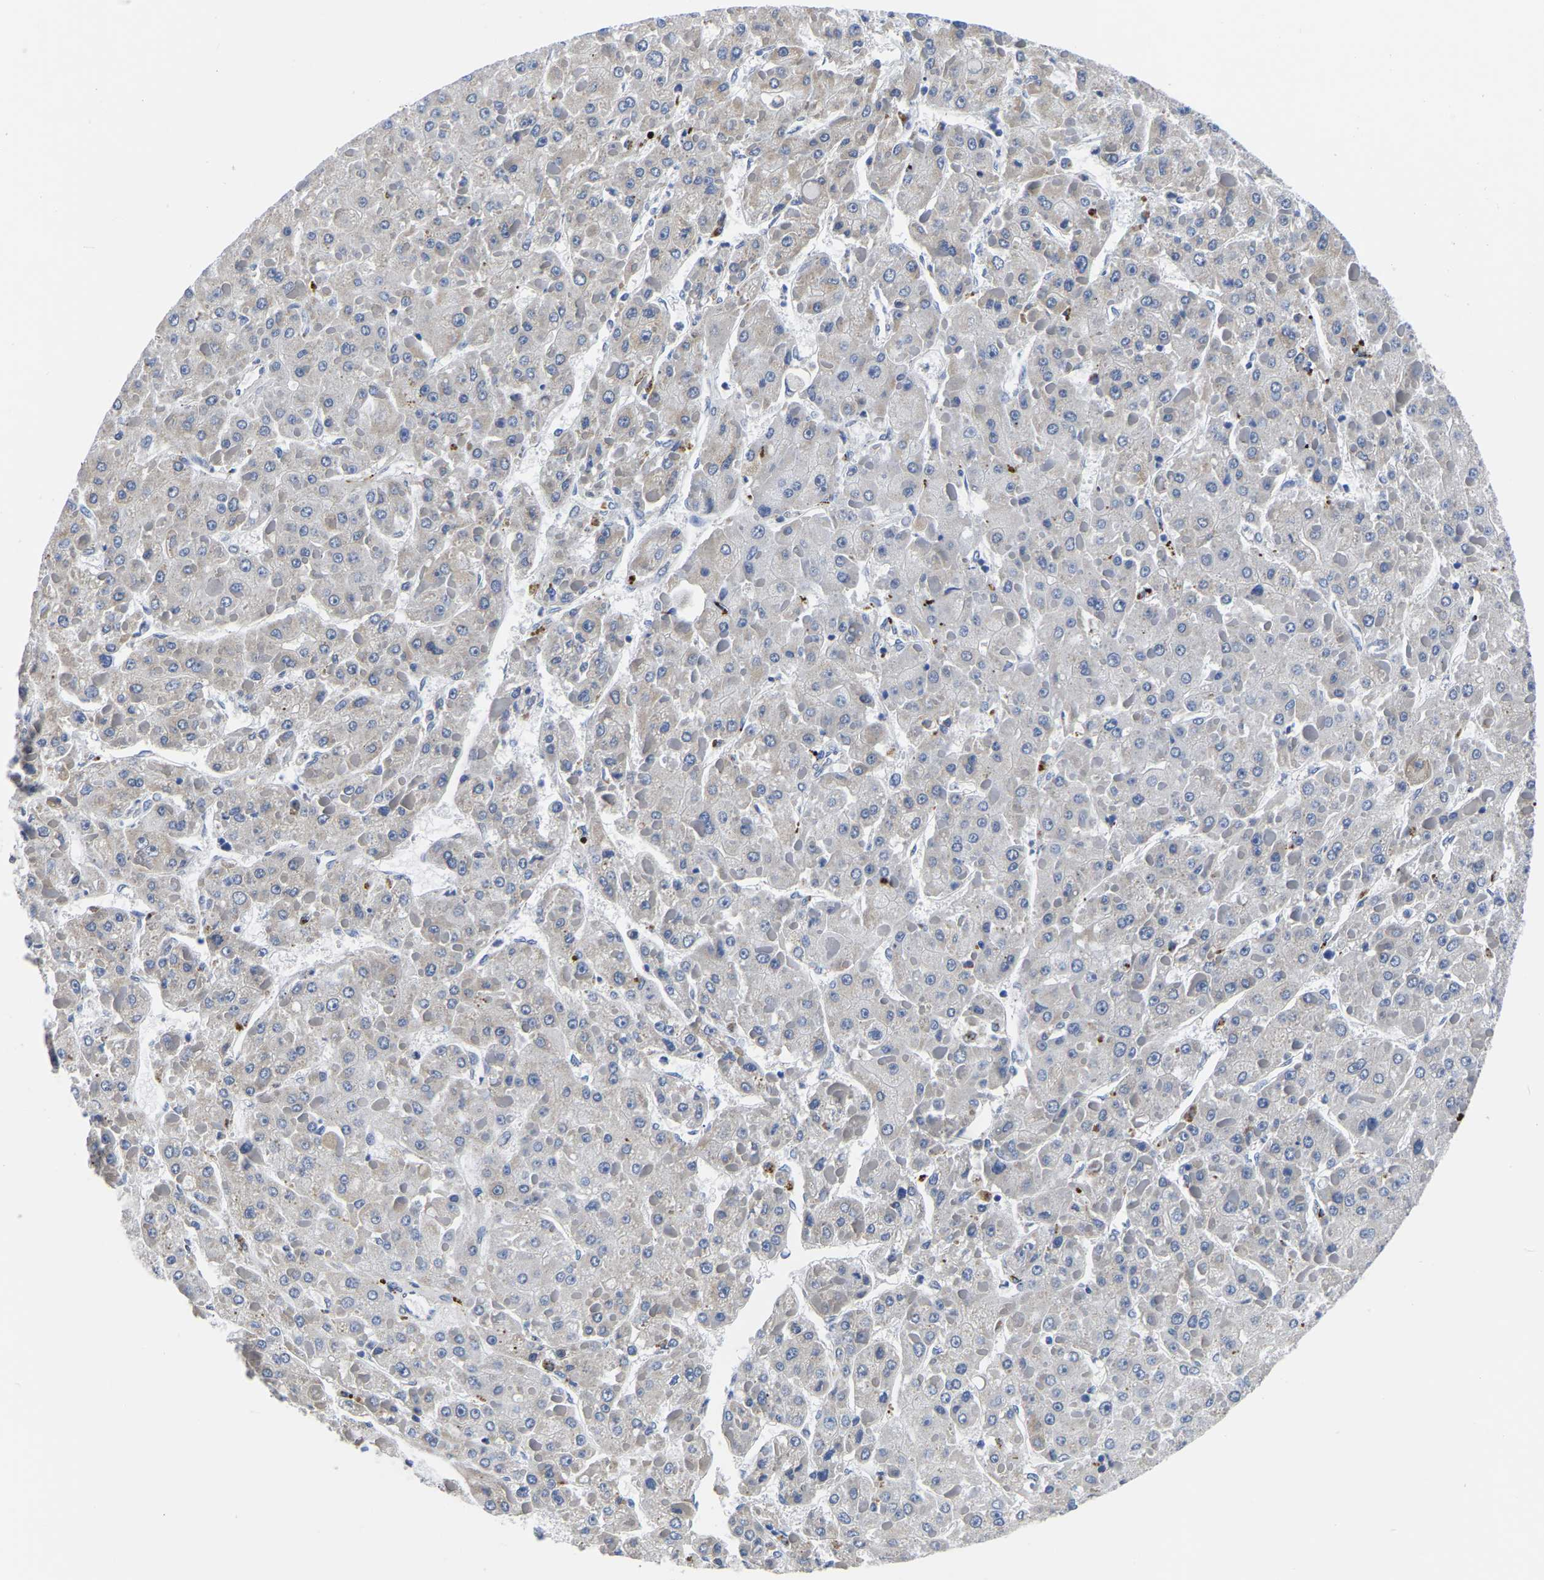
{"staining": {"intensity": "negative", "quantity": "none", "location": "none"}, "tissue": "liver cancer", "cell_type": "Tumor cells", "image_type": "cancer", "snomed": [{"axis": "morphology", "description": "Carcinoma, Hepatocellular, NOS"}, {"axis": "topography", "description": "Liver"}], "caption": "An IHC image of liver cancer (hepatocellular carcinoma) is shown. There is no staining in tumor cells of liver cancer (hepatocellular carcinoma).", "gene": "PDLIM7", "patient": {"sex": "female", "age": 73}}